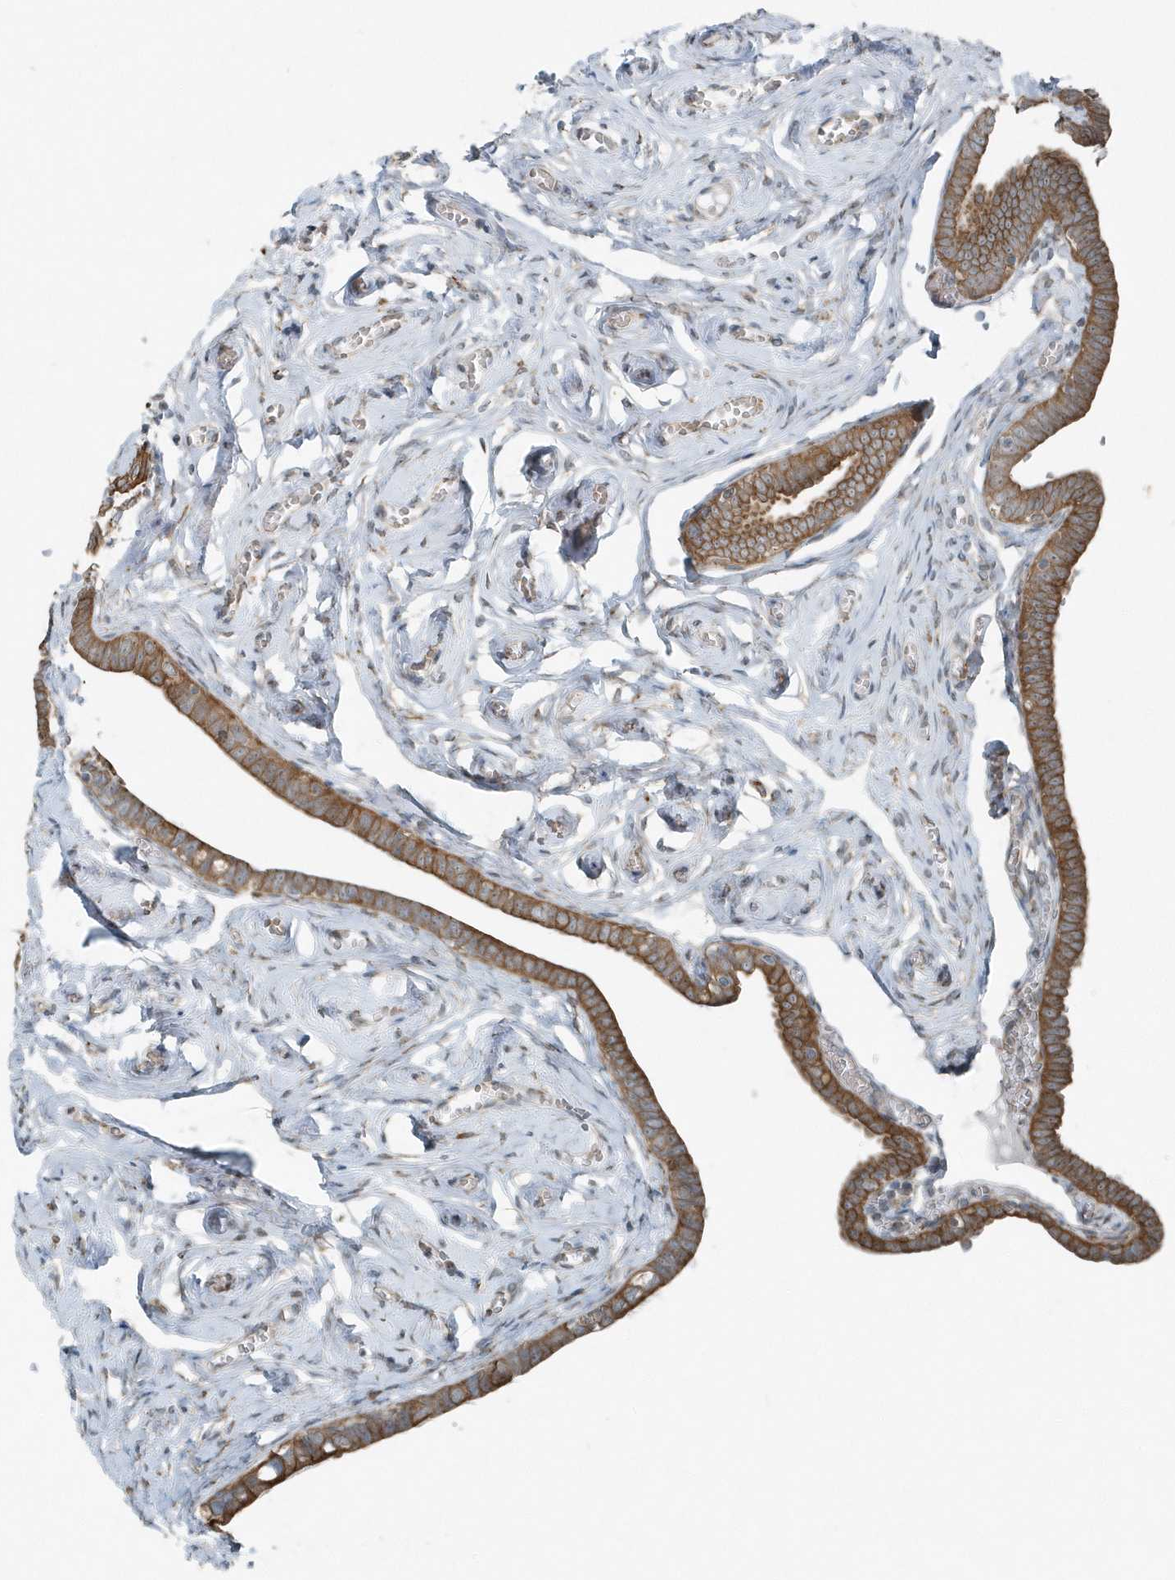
{"staining": {"intensity": "moderate", "quantity": ">75%", "location": "cytoplasmic/membranous"}, "tissue": "fallopian tube", "cell_type": "Glandular cells", "image_type": "normal", "snomed": [{"axis": "morphology", "description": "Normal tissue, NOS"}, {"axis": "topography", "description": "Fallopian tube"}], "caption": "This image shows immunohistochemistry staining of benign fallopian tube, with medium moderate cytoplasmic/membranous expression in approximately >75% of glandular cells.", "gene": "GCC2", "patient": {"sex": "female", "age": 71}}